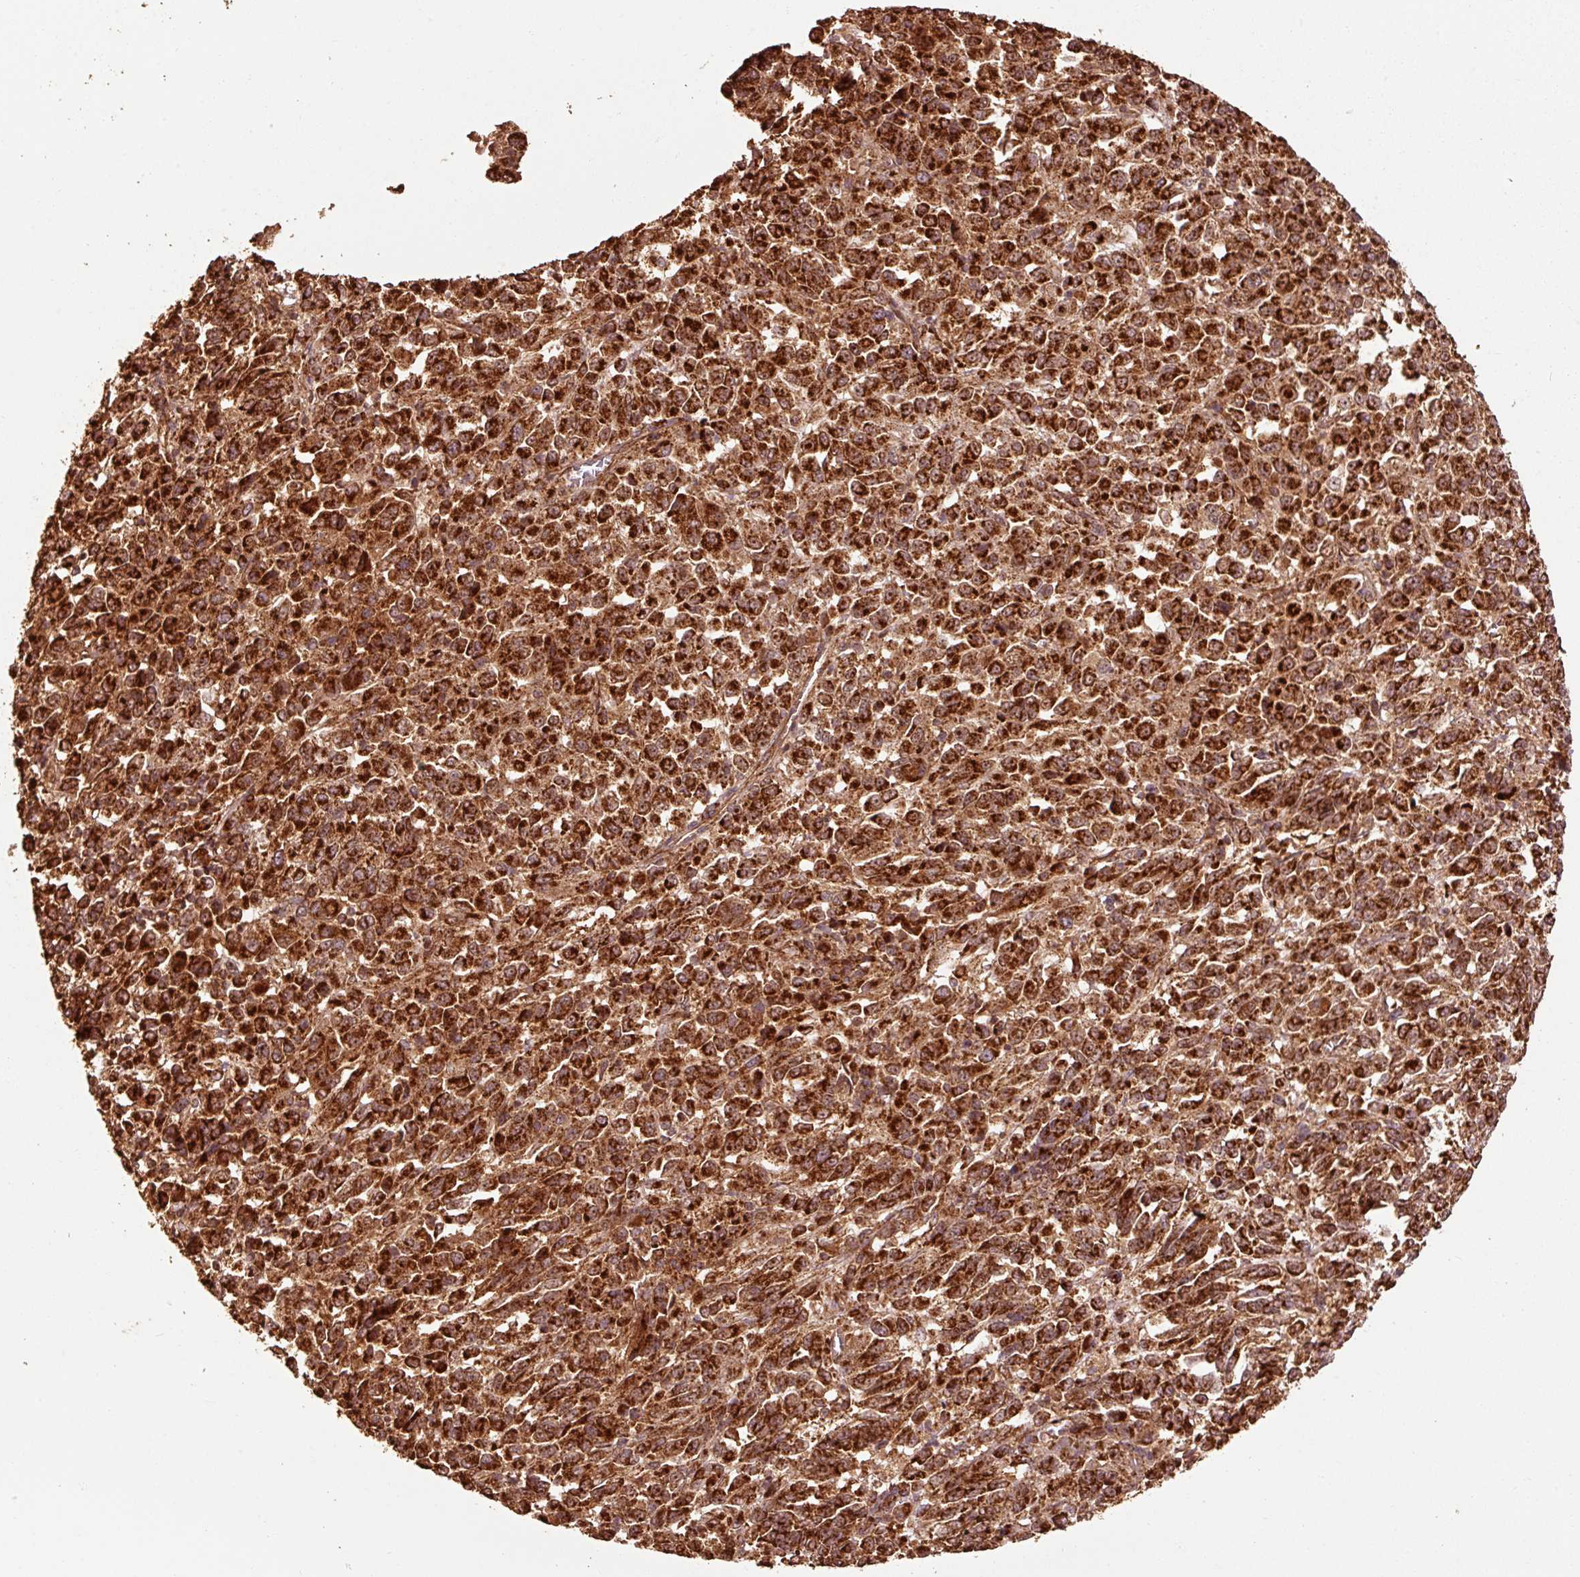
{"staining": {"intensity": "strong", "quantity": ">75%", "location": "cytoplasmic/membranous"}, "tissue": "melanoma", "cell_type": "Tumor cells", "image_type": "cancer", "snomed": [{"axis": "morphology", "description": "Malignant melanoma, Metastatic site"}, {"axis": "topography", "description": "Lung"}], "caption": "Melanoma stained with DAB IHC reveals high levels of strong cytoplasmic/membranous positivity in about >75% of tumor cells.", "gene": "MRPL16", "patient": {"sex": "male", "age": 64}}